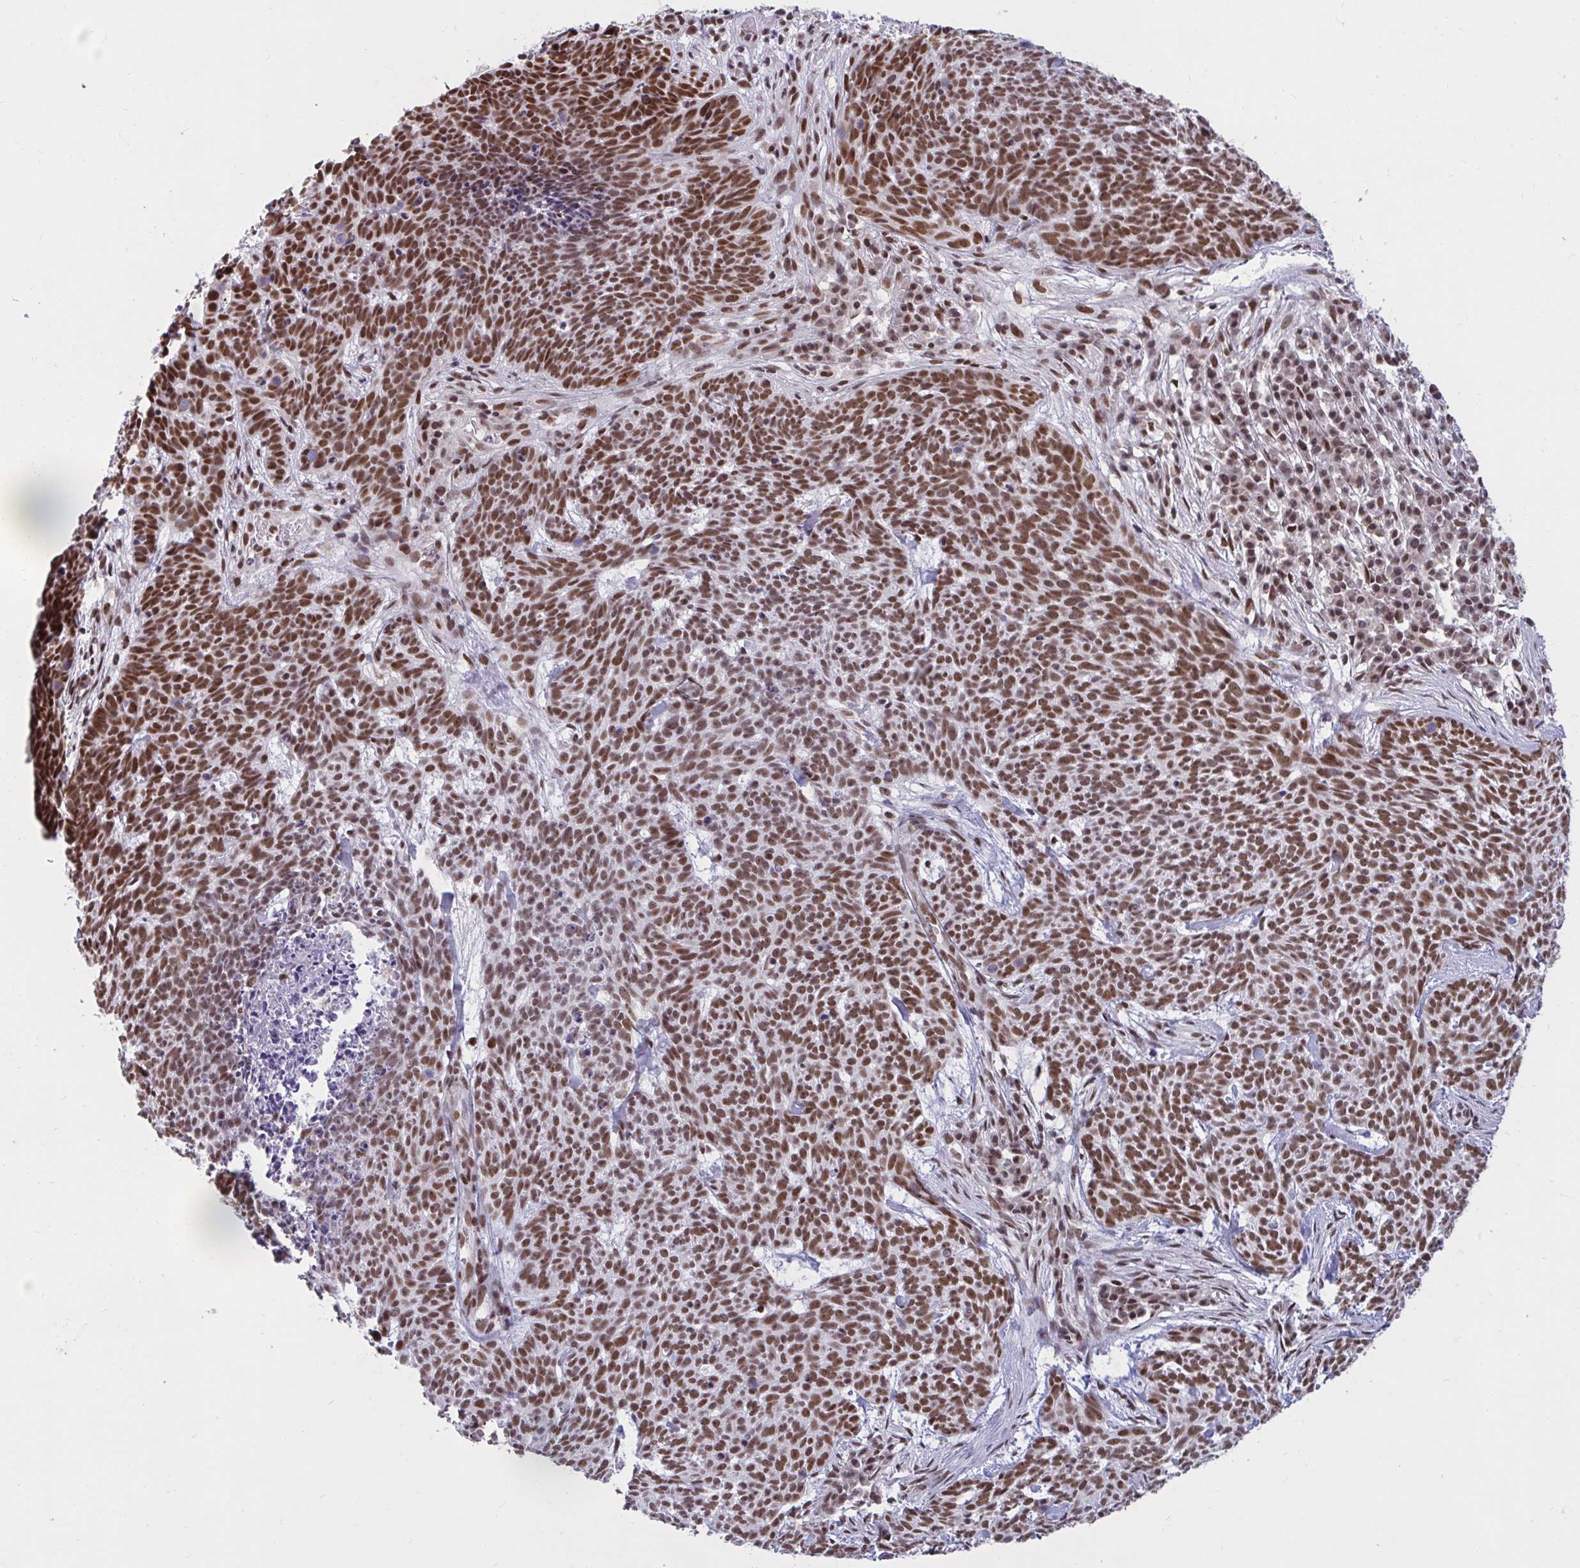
{"staining": {"intensity": "moderate", "quantity": ">75%", "location": "nuclear"}, "tissue": "skin cancer", "cell_type": "Tumor cells", "image_type": "cancer", "snomed": [{"axis": "morphology", "description": "Basal cell carcinoma"}, {"axis": "topography", "description": "Skin"}], "caption": "Basal cell carcinoma (skin) stained with immunohistochemistry demonstrates moderate nuclear staining in about >75% of tumor cells.", "gene": "PHF10", "patient": {"sex": "female", "age": 93}}